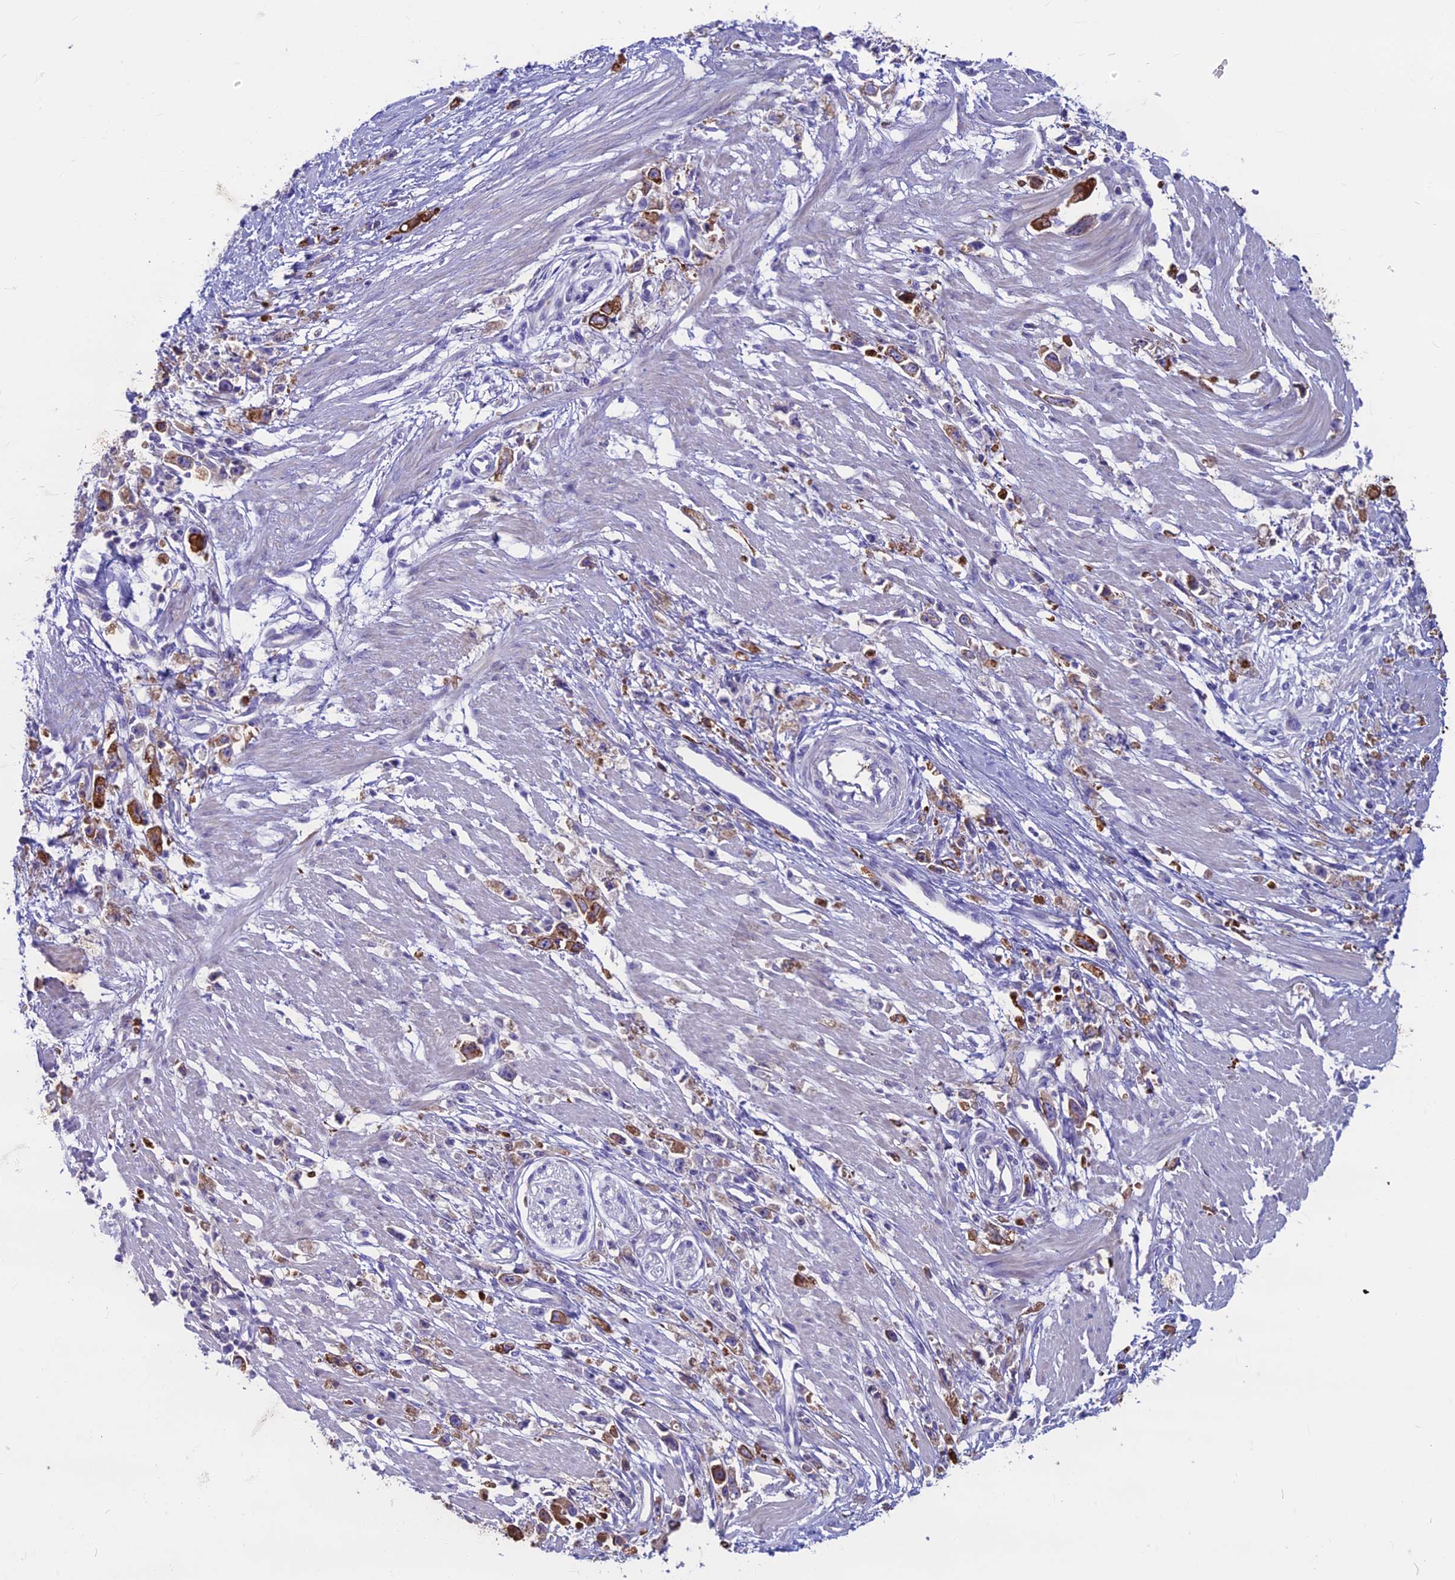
{"staining": {"intensity": "strong", "quantity": "25%-75%", "location": "cytoplasmic/membranous"}, "tissue": "stomach cancer", "cell_type": "Tumor cells", "image_type": "cancer", "snomed": [{"axis": "morphology", "description": "Adenocarcinoma, NOS"}, {"axis": "topography", "description": "Stomach"}], "caption": "Immunohistochemical staining of adenocarcinoma (stomach) reveals strong cytoplasmic/membranous protein positivity in approximately 25%-75% of tumor cells. The staining was performed using DAB (3,3'-diaminobenzidine) to visualize the protein expression in brown, while the nuclei were stained in blue with hematoxylin (Magnification: 20x).", "gene": "CDAN1", "patient": {"sex": "female", "age": 59}}